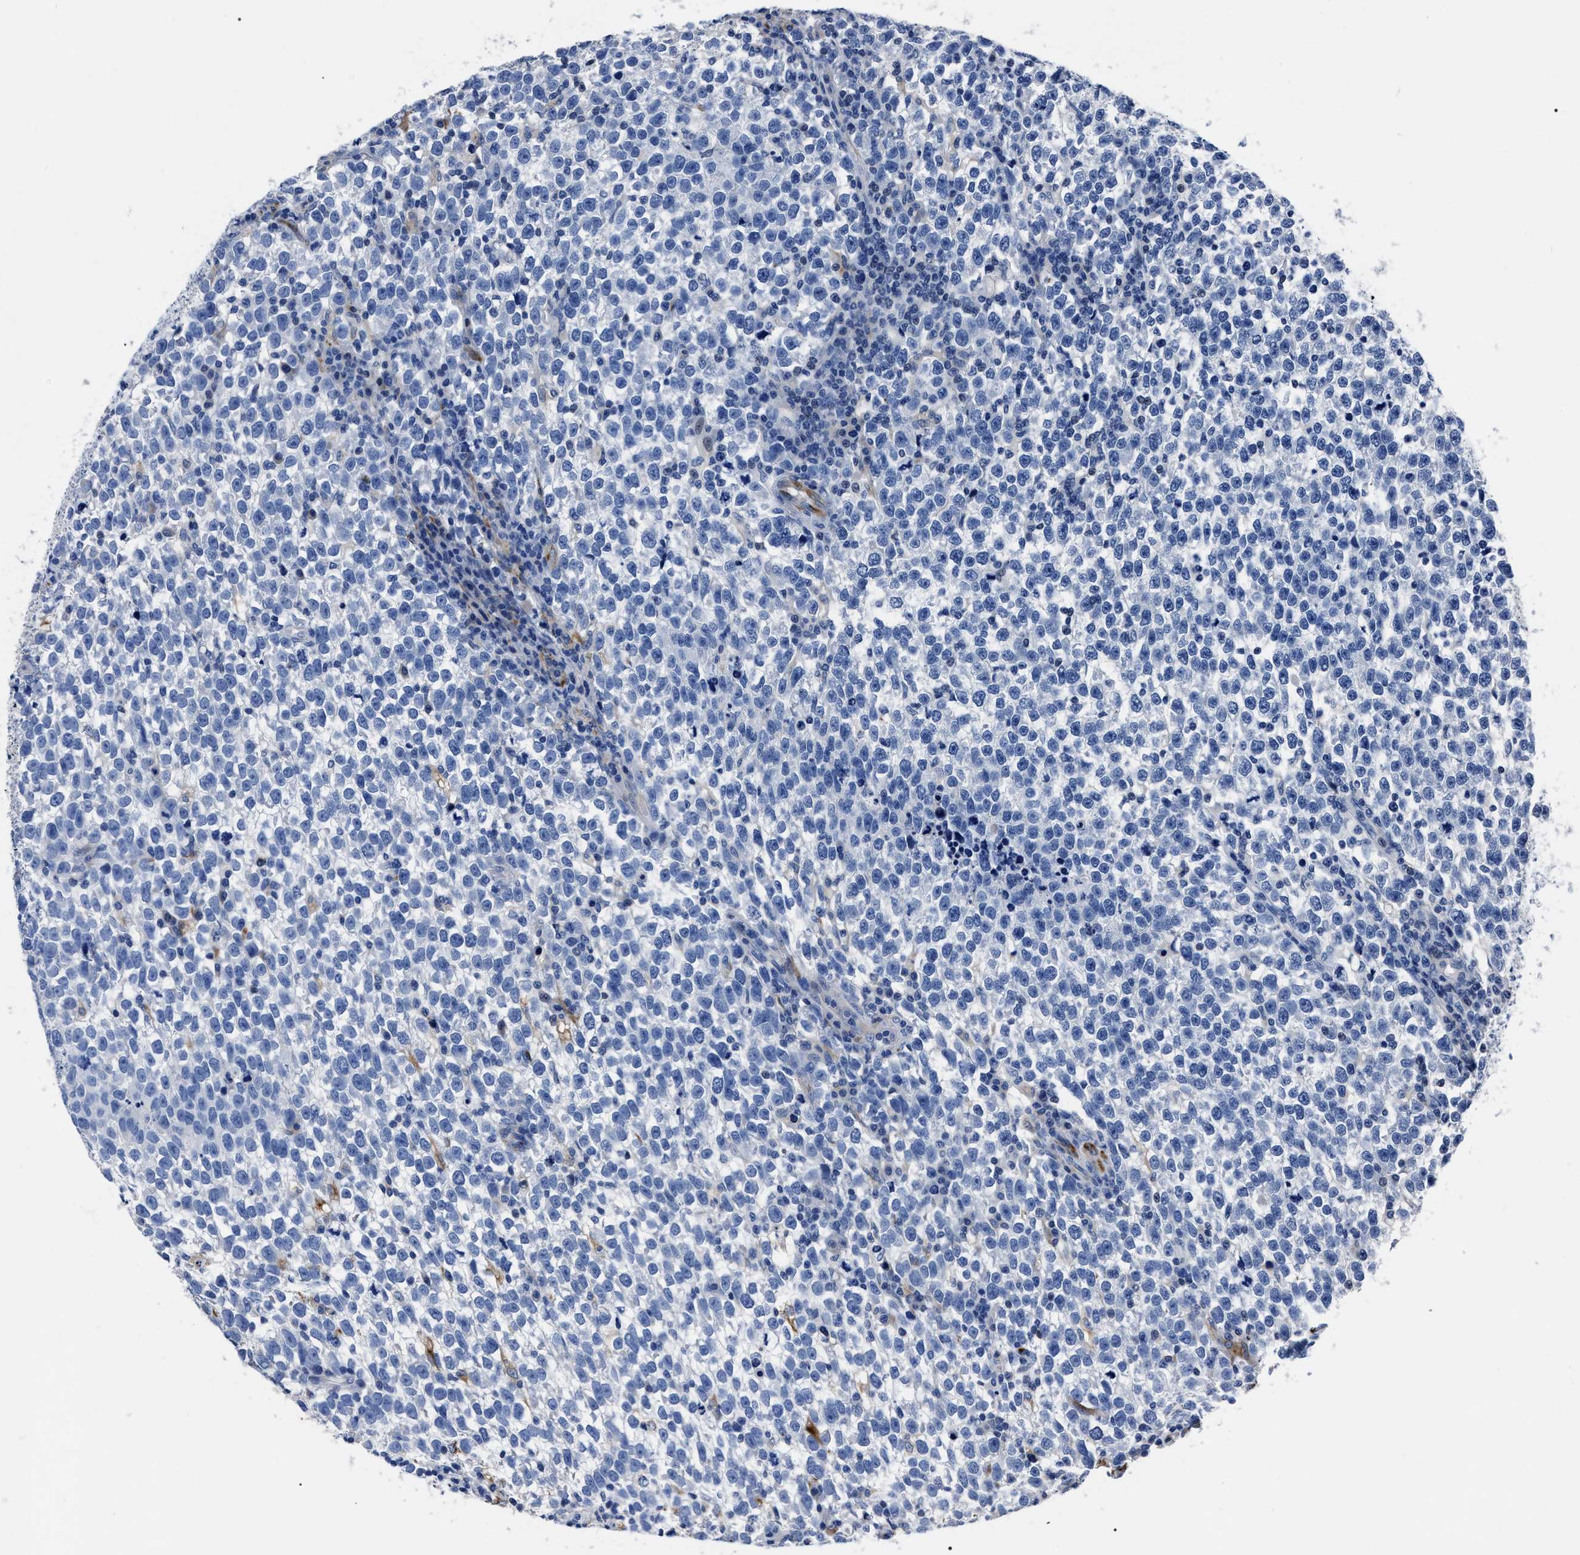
{"staining": {"intensity": "negative", "quantity": "none", "location": "none"}, "tissue": "testis cancer", "cell_type": "Tumor cells", "image_type": "cancer", "snomed": [{"axis": "morphology", "description": "Normal tissue, NOS"}, {"axis": "morphology", "description": "Seminoma, NOS"}, {"axis": "topography", "description": "Testis"}], "caption": "Seminoma (testis) was stained to show a protein in brown. There is no significant expression in tumor cells.", "gene": "OR10G3", "patient": {"sex": "male", "age": 43}}